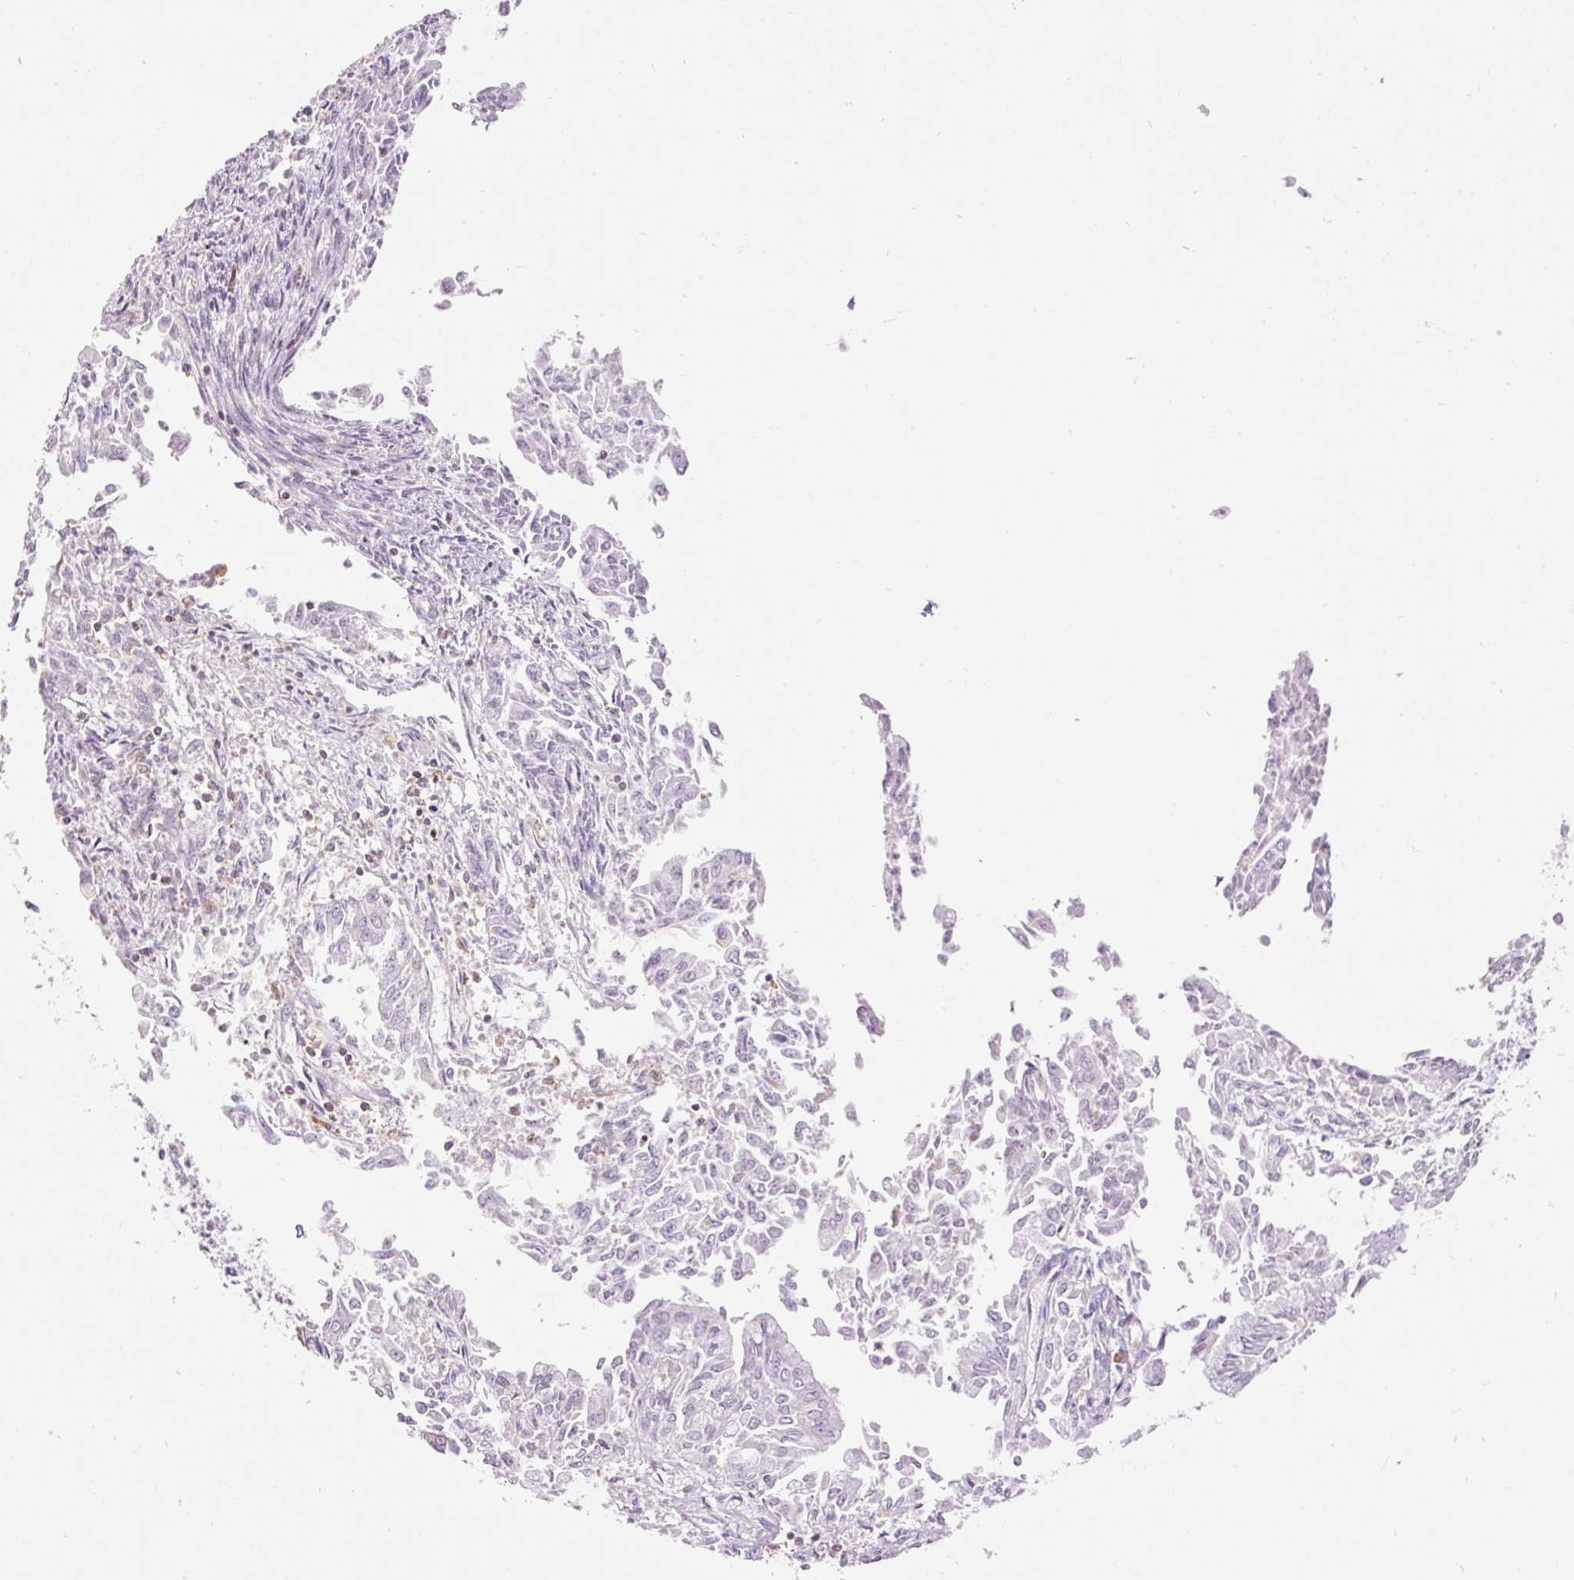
{"staining": {"intensity": "negative", "quantity": "none", "location": "none"}, "tissue": "endometrial cancer", "cell_type": "Tumor cells", "image_type": "cancer", "snomed": [{"axis": "morphology", "description": "Adenocarcinoma, NOS"}, {"axis": "topography", "description": "Endometrium"}], "caption": "Tumor cells are negative for brown protein staining in endometrial cancer (adenocarcinoma). Nuclei are stained in blue.", "gene": "DOK6", "patient": {"sex": "female", "age": 73}}